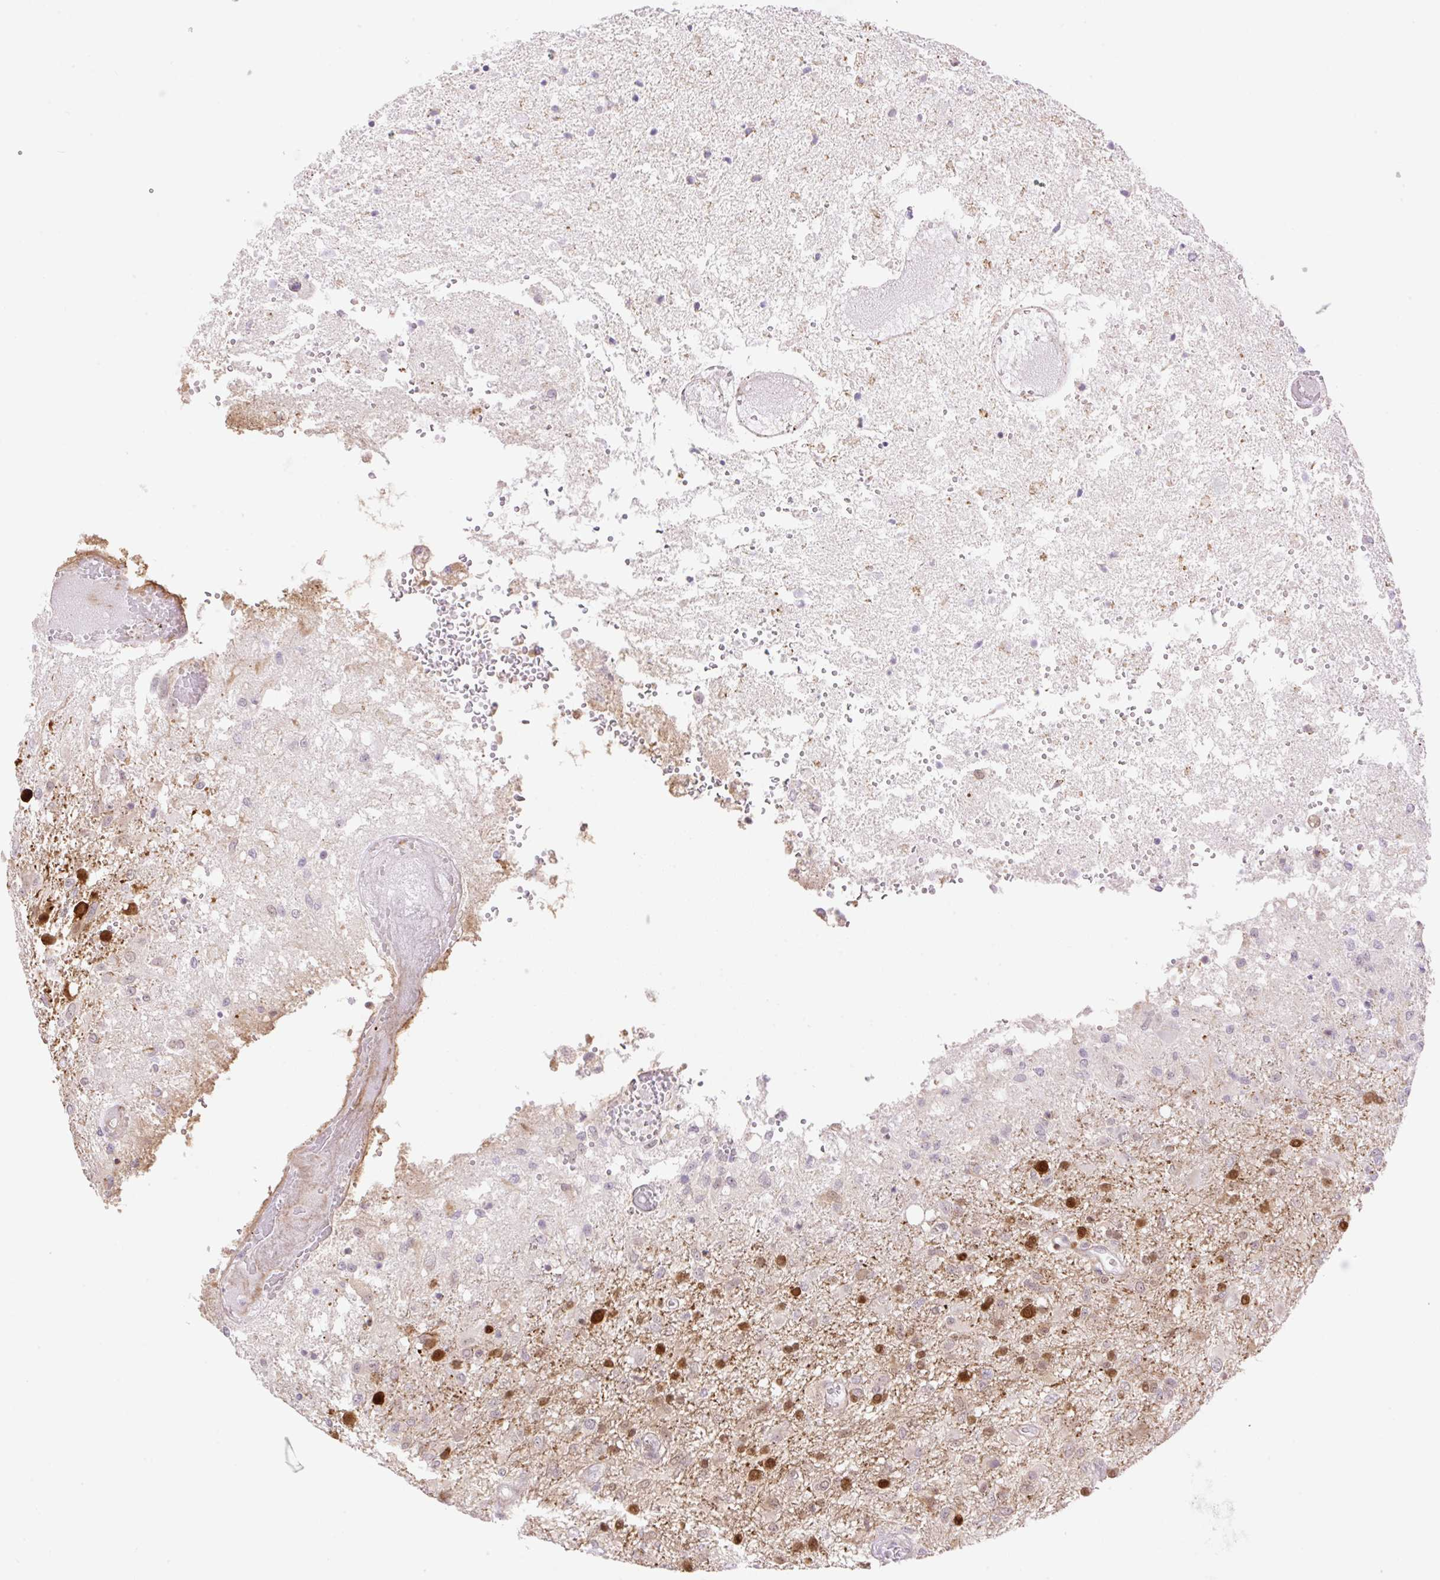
{"staining": {"intensity": "moderate", "quantity": "25%-75%", "location": "cytoplasmic/membranous,nuclear"}, "tissue": "glioma", "cell_type": "Tumor cells", "image_type": "cancer", "snomed": [{"axis": "morphology", "description": "Glioma, malignant, High grade"}, {"axis": "topography", "description": "Brain"}], "caption": "Protein analysis of malignant glioma (high-grade) tissue exhibits moderate cytoplasmic/membranous and nuclear expression in approximately 25%-75% of tumor cells. (IHC, brightfield microscopy, high magnification).", "gene": "ZFP41", "patient": {"sex": "female", "age": 74}}